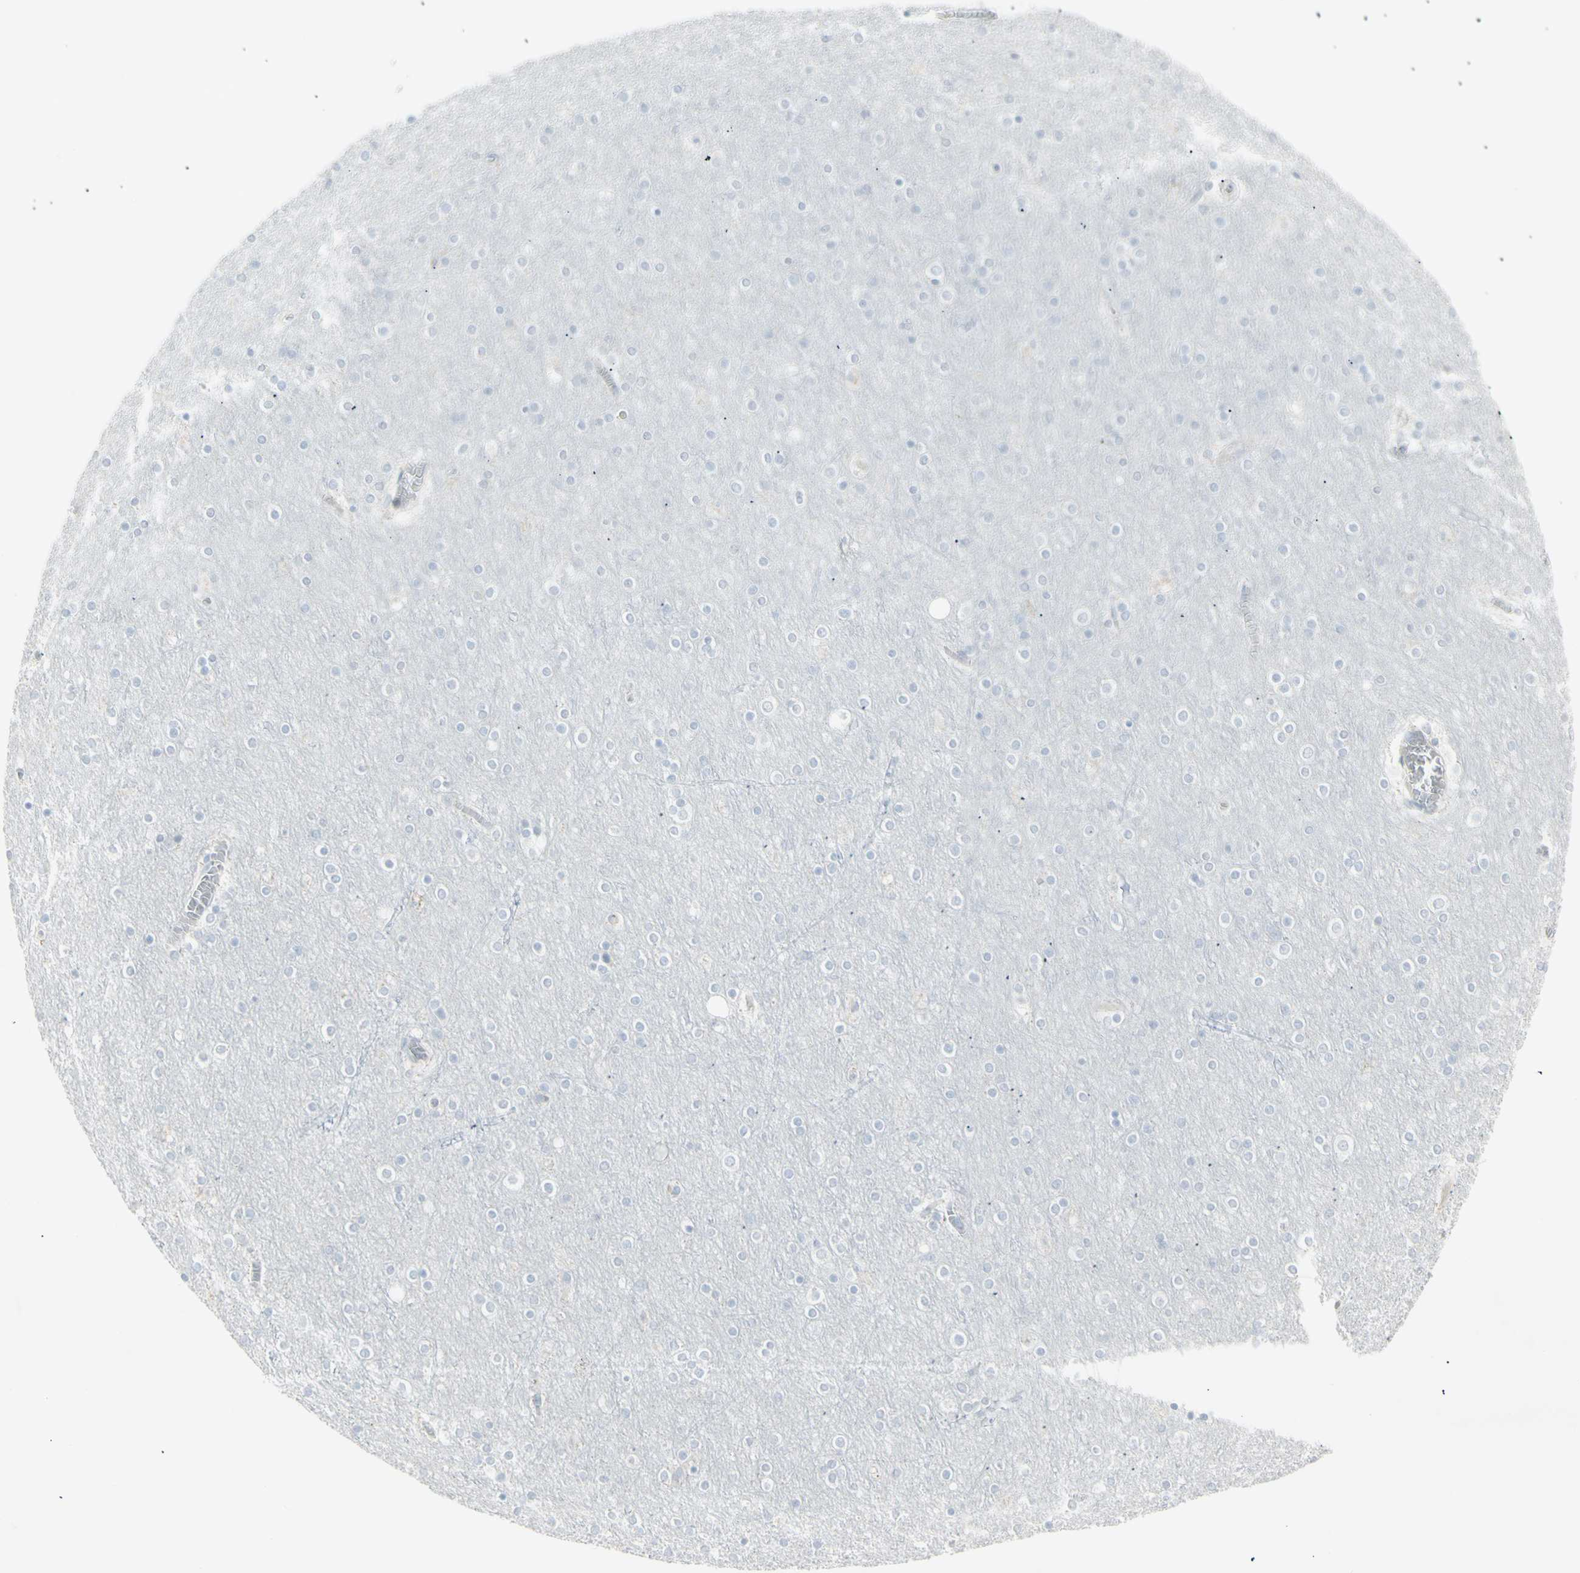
{"staining": {"intensity": "negative", "quantity": "none", "location": "none"}, "tissue": "cerebral cortex", "cell_type": "Endothelial cells", "image_type": "normal", "snomed": [{"axis": "morphology", "description": "Normal tissue, NOS"}, {"axis": "topography", "description": "Cerebral cortex"}], "caption": "A histopathology image of cerebral cortex stained for a protein displays no brown staining in endothelial cells. Nuclei are stained in blue.", "gene": "YBX2", "patient": {"sex": "female", "age": 54}}